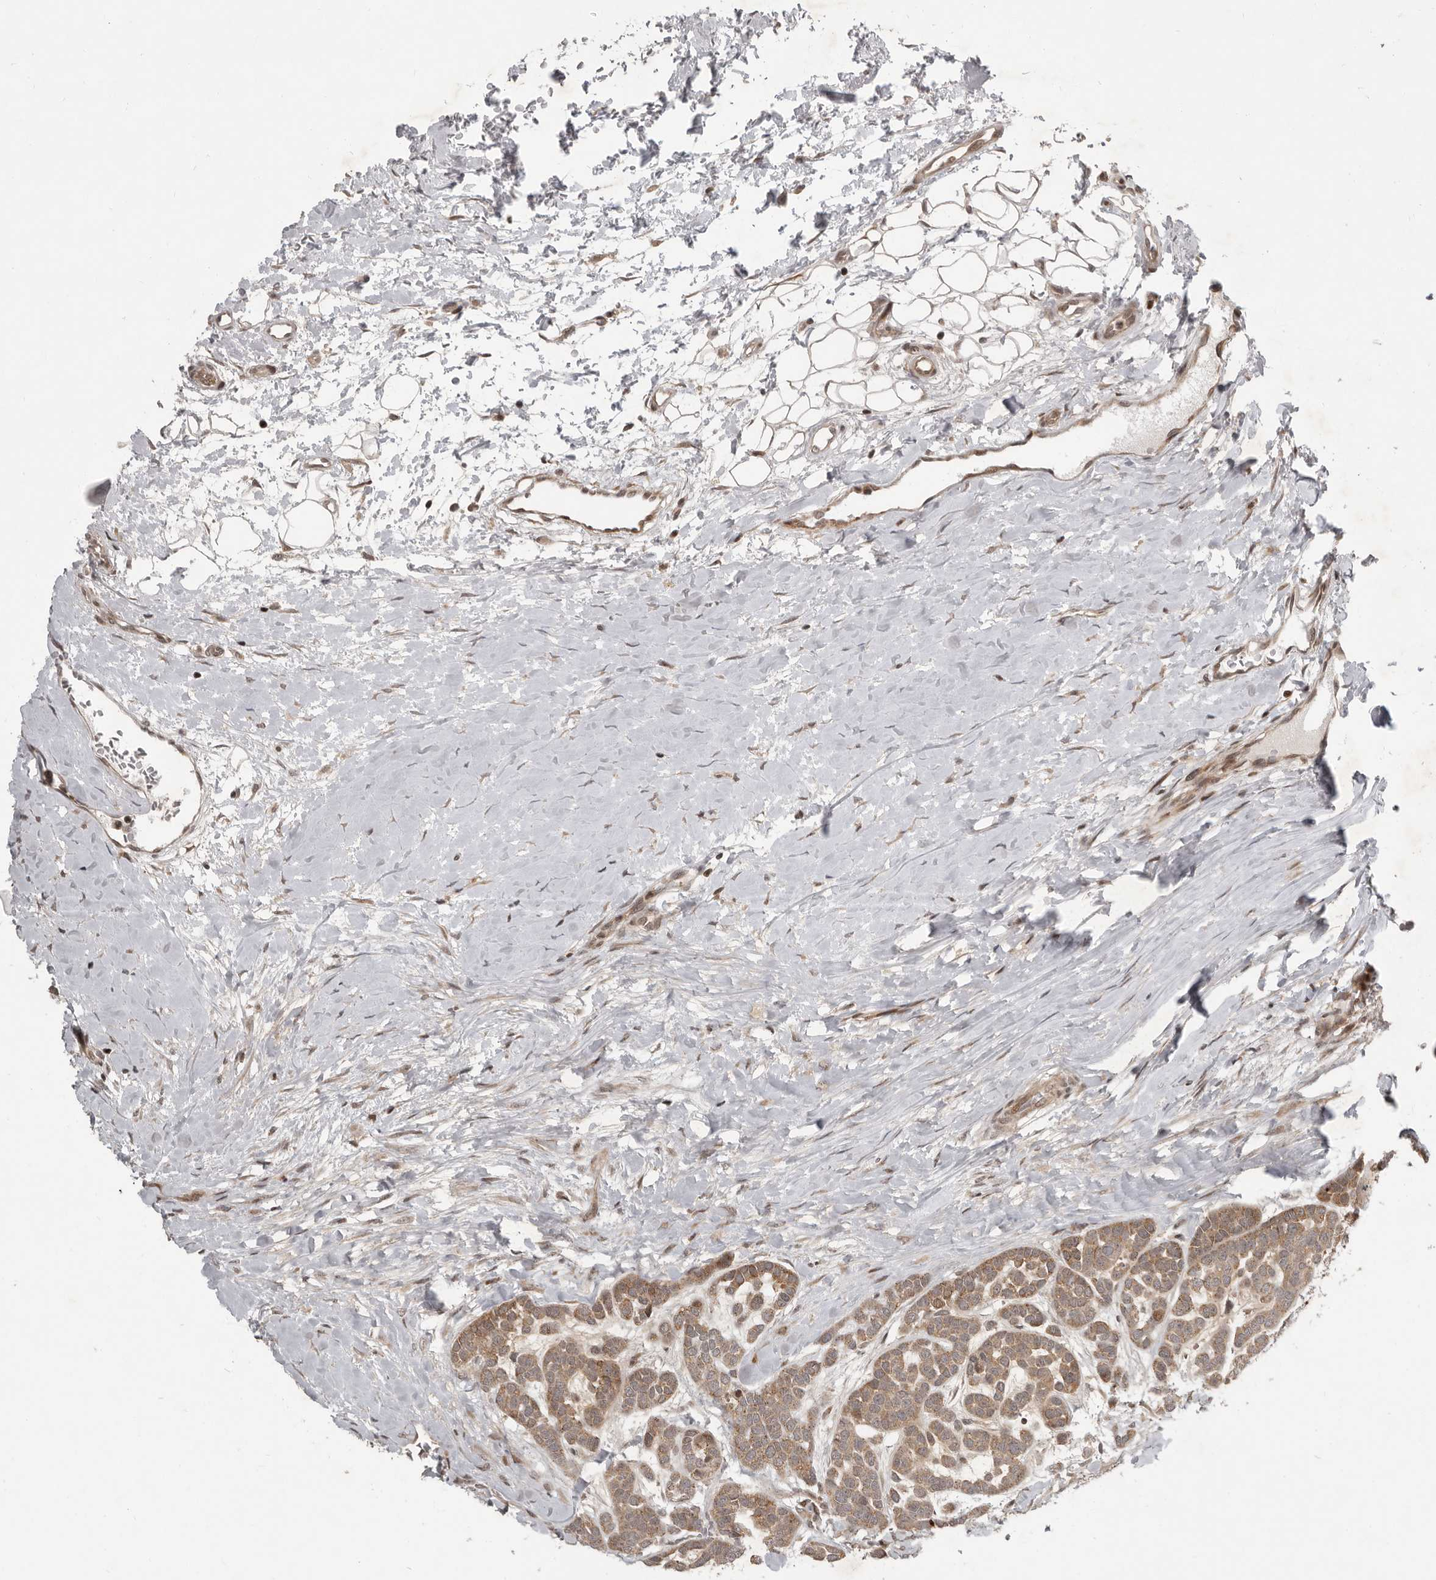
{"staining": {"intensity": "moderate", "quantity": ">75%", "location": "cytoplasmic/membranous,nuclear"}, "tissue": "head and neck cancer", "cell_type": "Tumor cells", "image_type": "cancer", "snomed": [{"axis": "morphology", "description": "Adenocarcinoma, NOS"}, {"axis": "morphology", "description": "Adenoma, NOS"}, {"axis": "topography", "description": "Head-Neck"}], "caption": "Human head and neck adenoma stained for a protein (brown) exhibits moderate cytoplasmic/membranous and nuclear positive staining in about >75% of tumor cells.", "gene": "RABIF", "patient": {"sex": "female", "age": 55}}